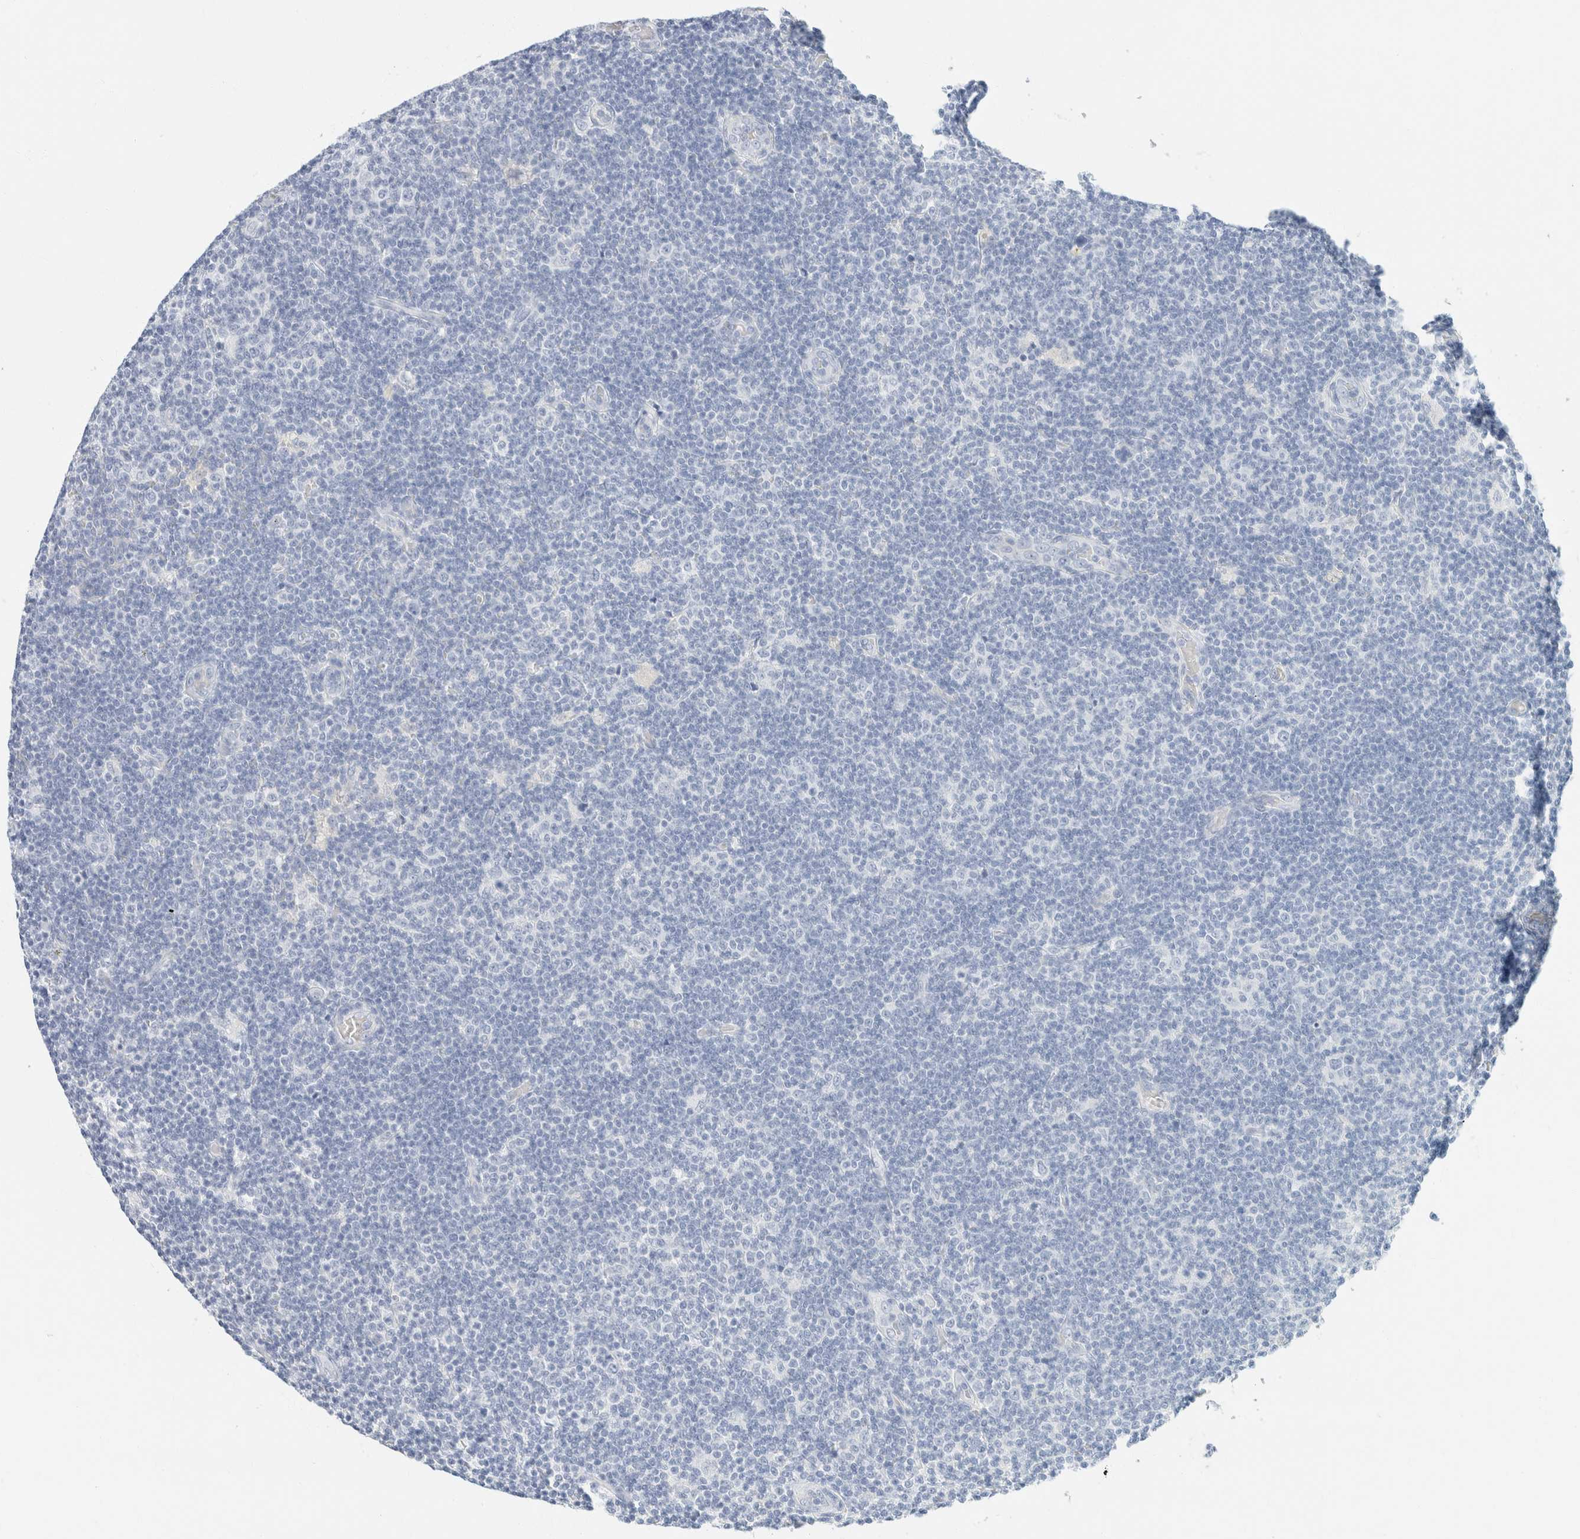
{"staining": {"intensity": "negative", "quantity": "none", "location": "none"}, "tissue": "lymphoma", "cell_type": "Tumor cells", "image_type": "cancer", "snomed": [{"axis": "morphology", "description": "Malignant lymphoma, non-Hodgkin's type, Low grade"}, {"axis": "topography", "description": "Lymph node"}], "caption": "A histopathology image of malignant lymphoma, non-Hodgkin's type (low-grade) stained for a protein shows no brown staining in tumor cells.", "gene": "KRT20", "patient": {"sex": "male", "age": 83}}